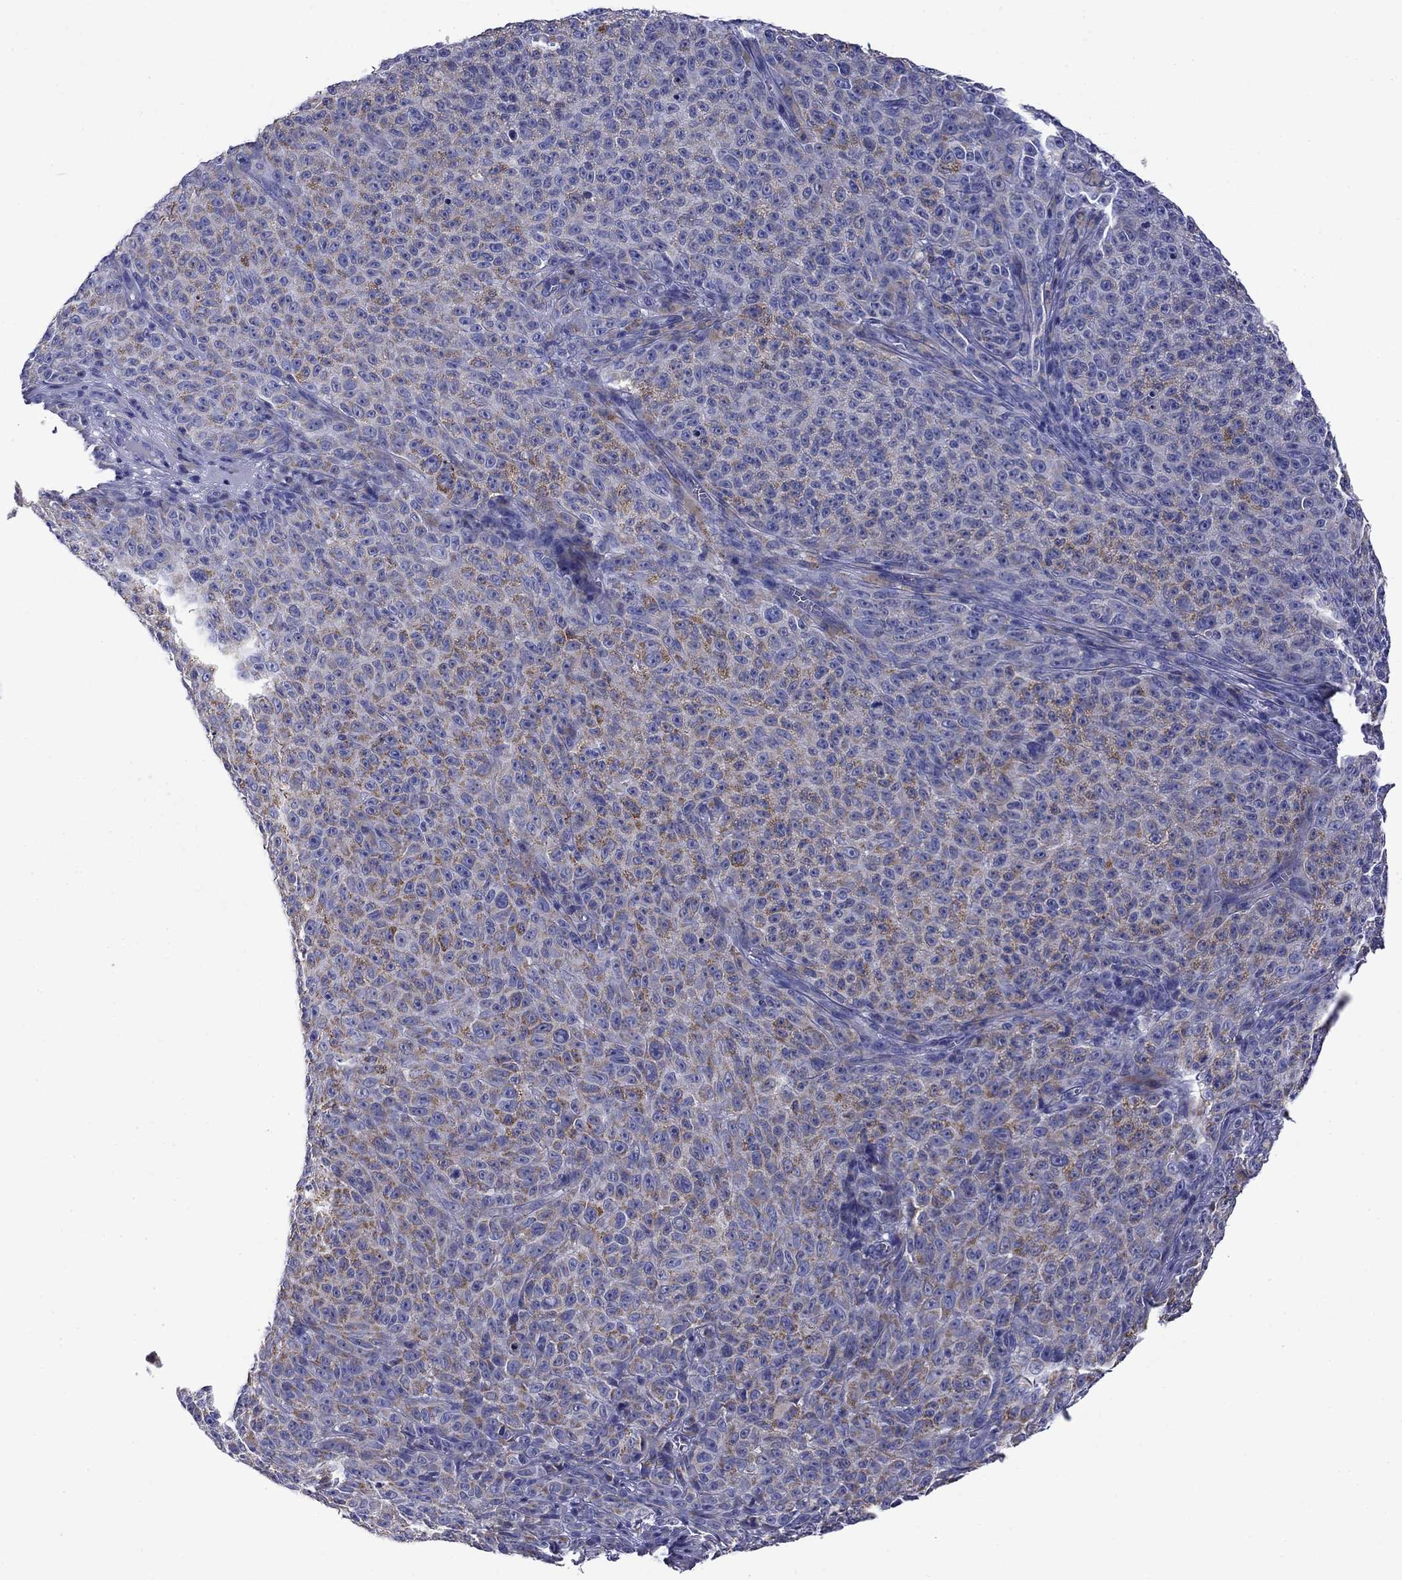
{"staining": {"intensity": "weak", "quantity": ">75%", "location": "cytoplasmic/membranous"}, "tissue": "melanoma", "cell_type": "Tumor cells", "image_type": "cancer", "snomed": [{"axis": "morphology", "description": "Malignant melanoma, NOS"}, {"axis": "topography", "description": "Skin"}], "caption": "A low amount of weak cytoplasmic/membranous expression is seen in about >75% of tumor cells in malignant melanoma tissue.", "gene": "ACADSB", "patient": {"sex": "female", "age": 82}}